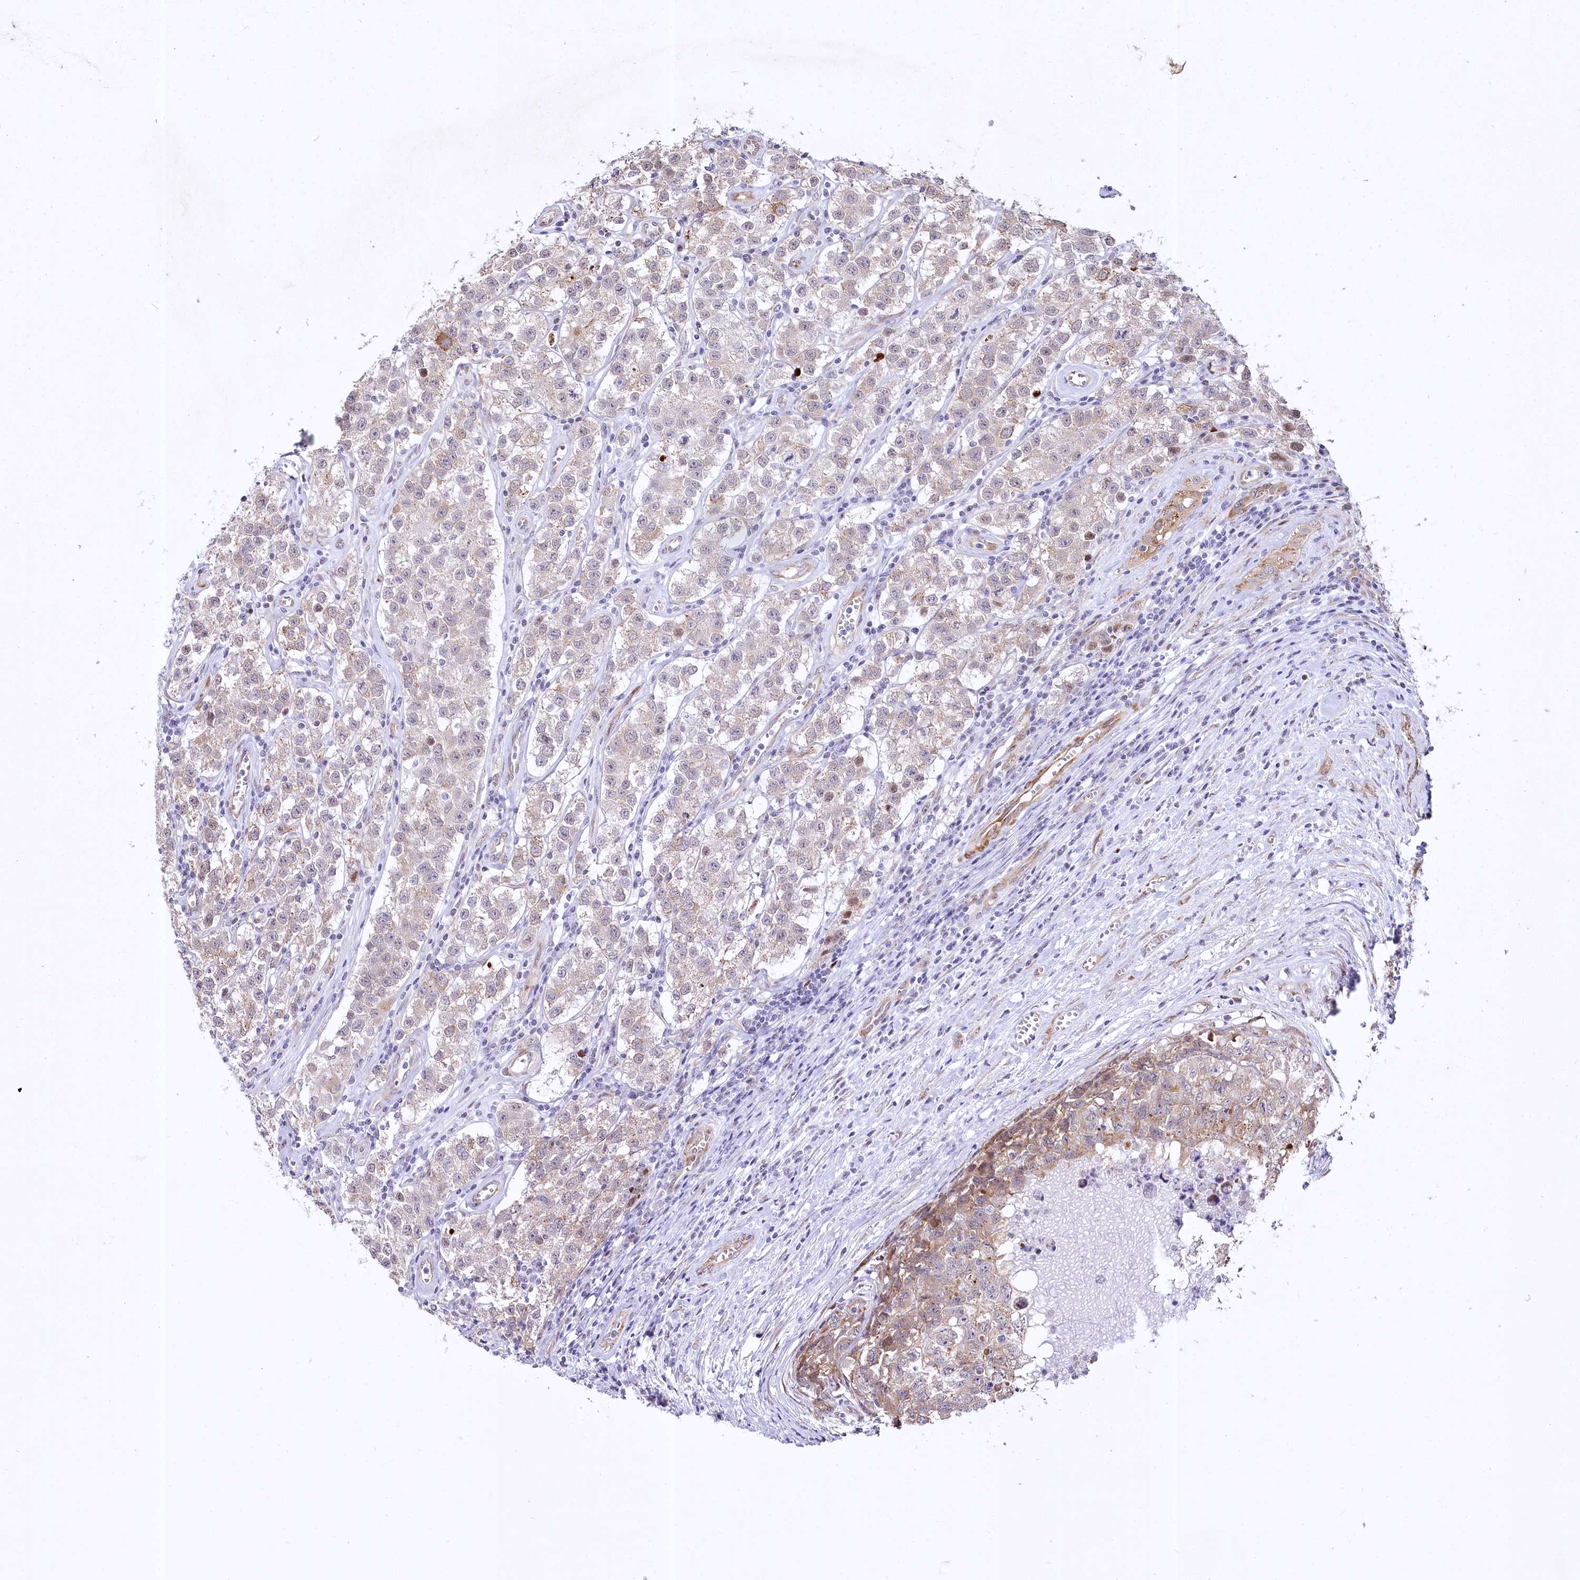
{"staining": {"intensity": "moderate", "quantity": "<25%", "location": "cytoplasmic/membranous"}, "tissue": "testis cancer", "cell_type": "Tumor cells", "image_type": "cancer", "snomed": [{"axis": "morphology", "description": "Seminoma, NOS"}, {"axis": "morphology", "description": "Carcinoma, Embryonal, NOS"}, {"axis": "topography", "description": "Testis"}], "caption": "Immunohistochemical staining of human testis seminoma demonstrates low levels of moderate cytoplasmic/membranous protein staining in about <25% of tumor cells. The staining is performed using DAB (3,3'-diaminobenzidine) brown chromogen to label protein expression. The nuclei are counter-stained blue using hematoxylin.", "gene": "YBX3", "patient": {"sex": "male", "age": 43}}